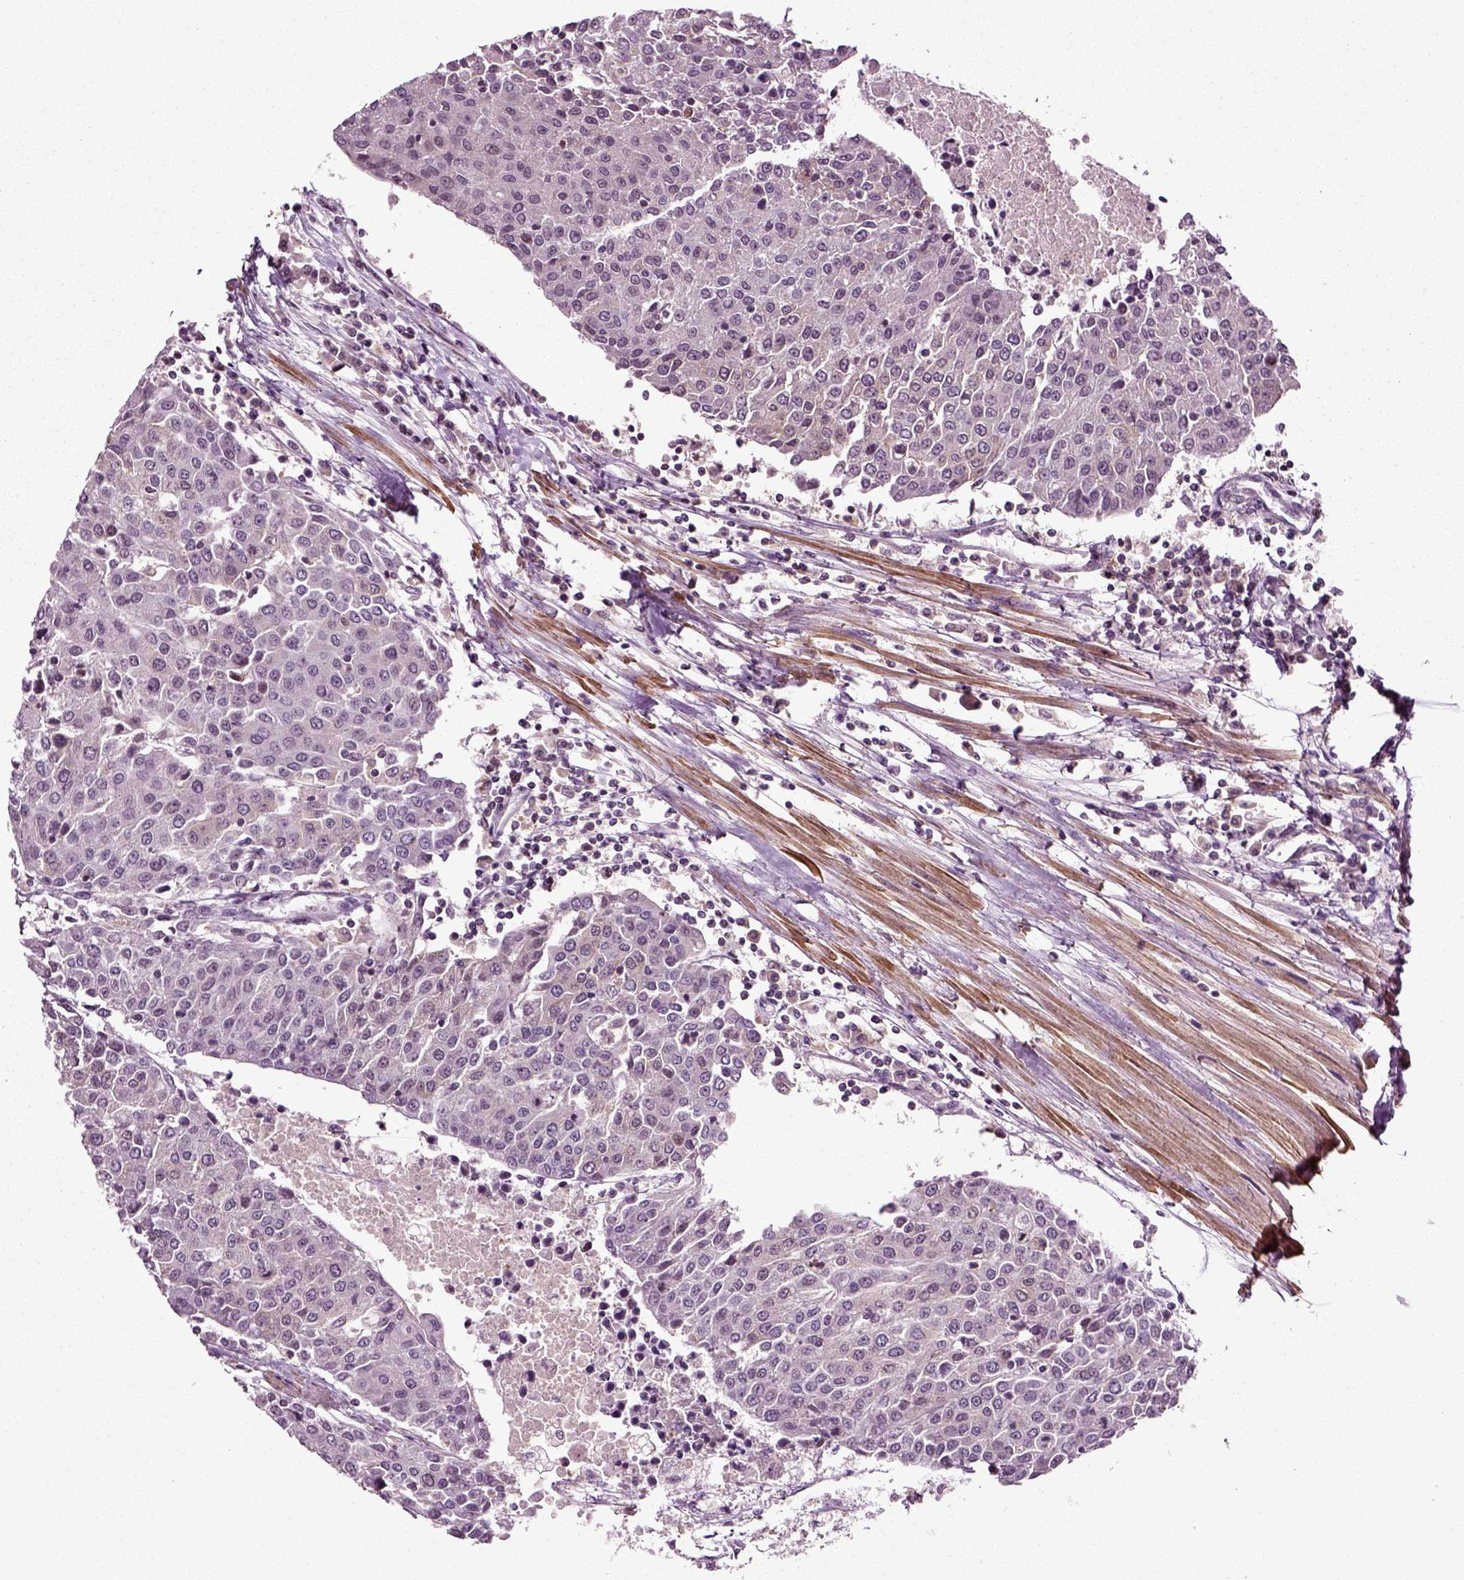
{"staining": {"intensity": "negative", "quantity": "none", "location": "none"}, "tissue": "urothelial cancer", "cell_type": "Tumor cells", "image_type": "cancer", "snomed": [{"axis": "morphology", "description": "Urothelial carcinoma, High grade"}, {"axis": "topography", "description": "Urinary bladder"}], "caption": "This is an immunohistochemistry (IHC) photomicrograph of high-grade urothelial carcinoma. There is no expression in tumor cells.", "gene": "KNSTRN", "patient": {"sex": "female", "age": 85}}